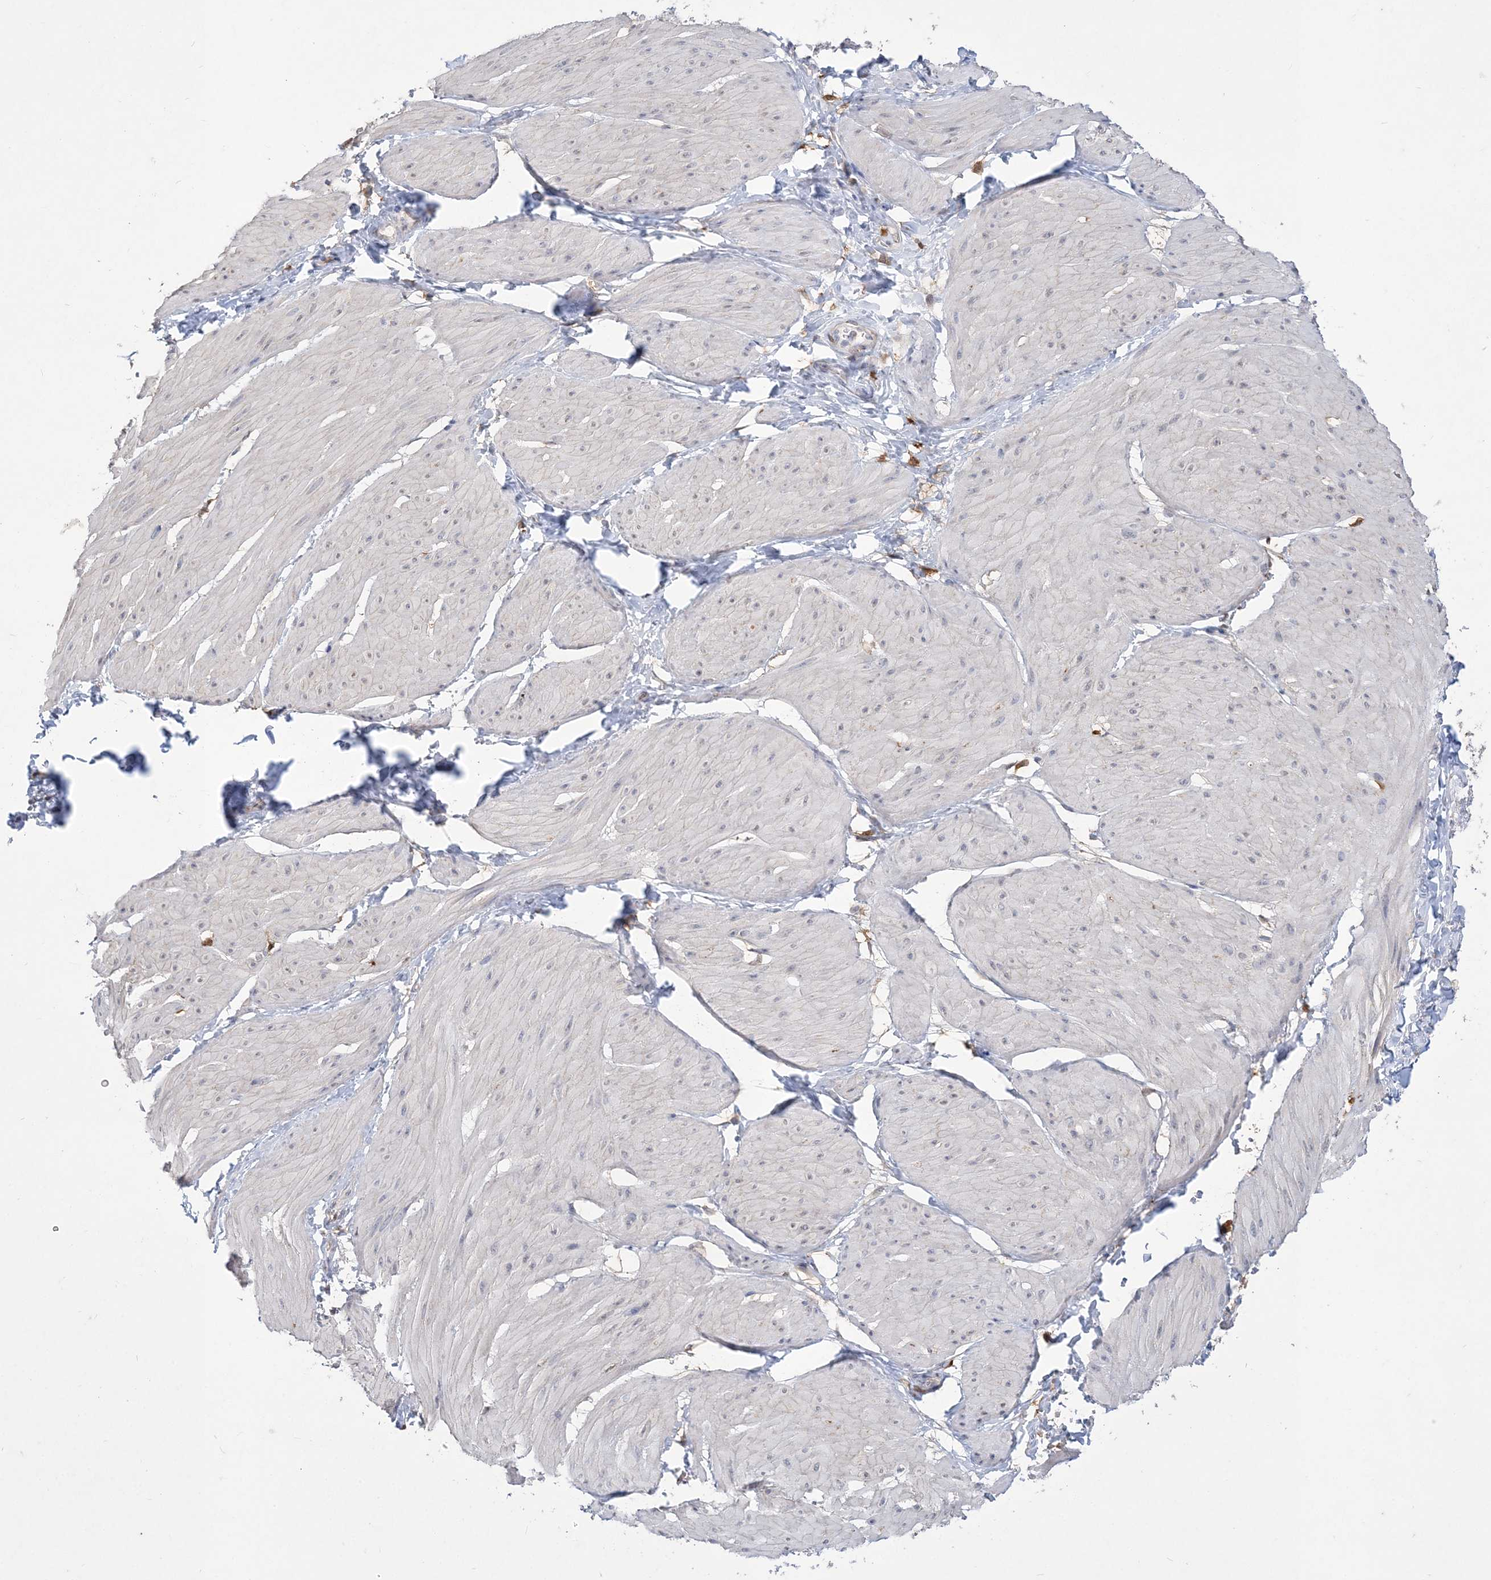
{"staining": {"intensity": "negative", "quantity": "none", "location": "none"}, "tissue": "smooth muscle", "cell_type": "Smooth muscle cells", "image_type": "normal", "snomed": [{"axis": "morphology", "description": "Urothelial carcinoma, High grade"}, {"axis": "topography", "description": "Urinary bladder"}], "caption": "This is an IHC histopathology image of benign smooth muscle. There is no staining in smooth muscle cells.", "gene": "TSPEAR", "patient": {"sex": "male", "age": 46}}